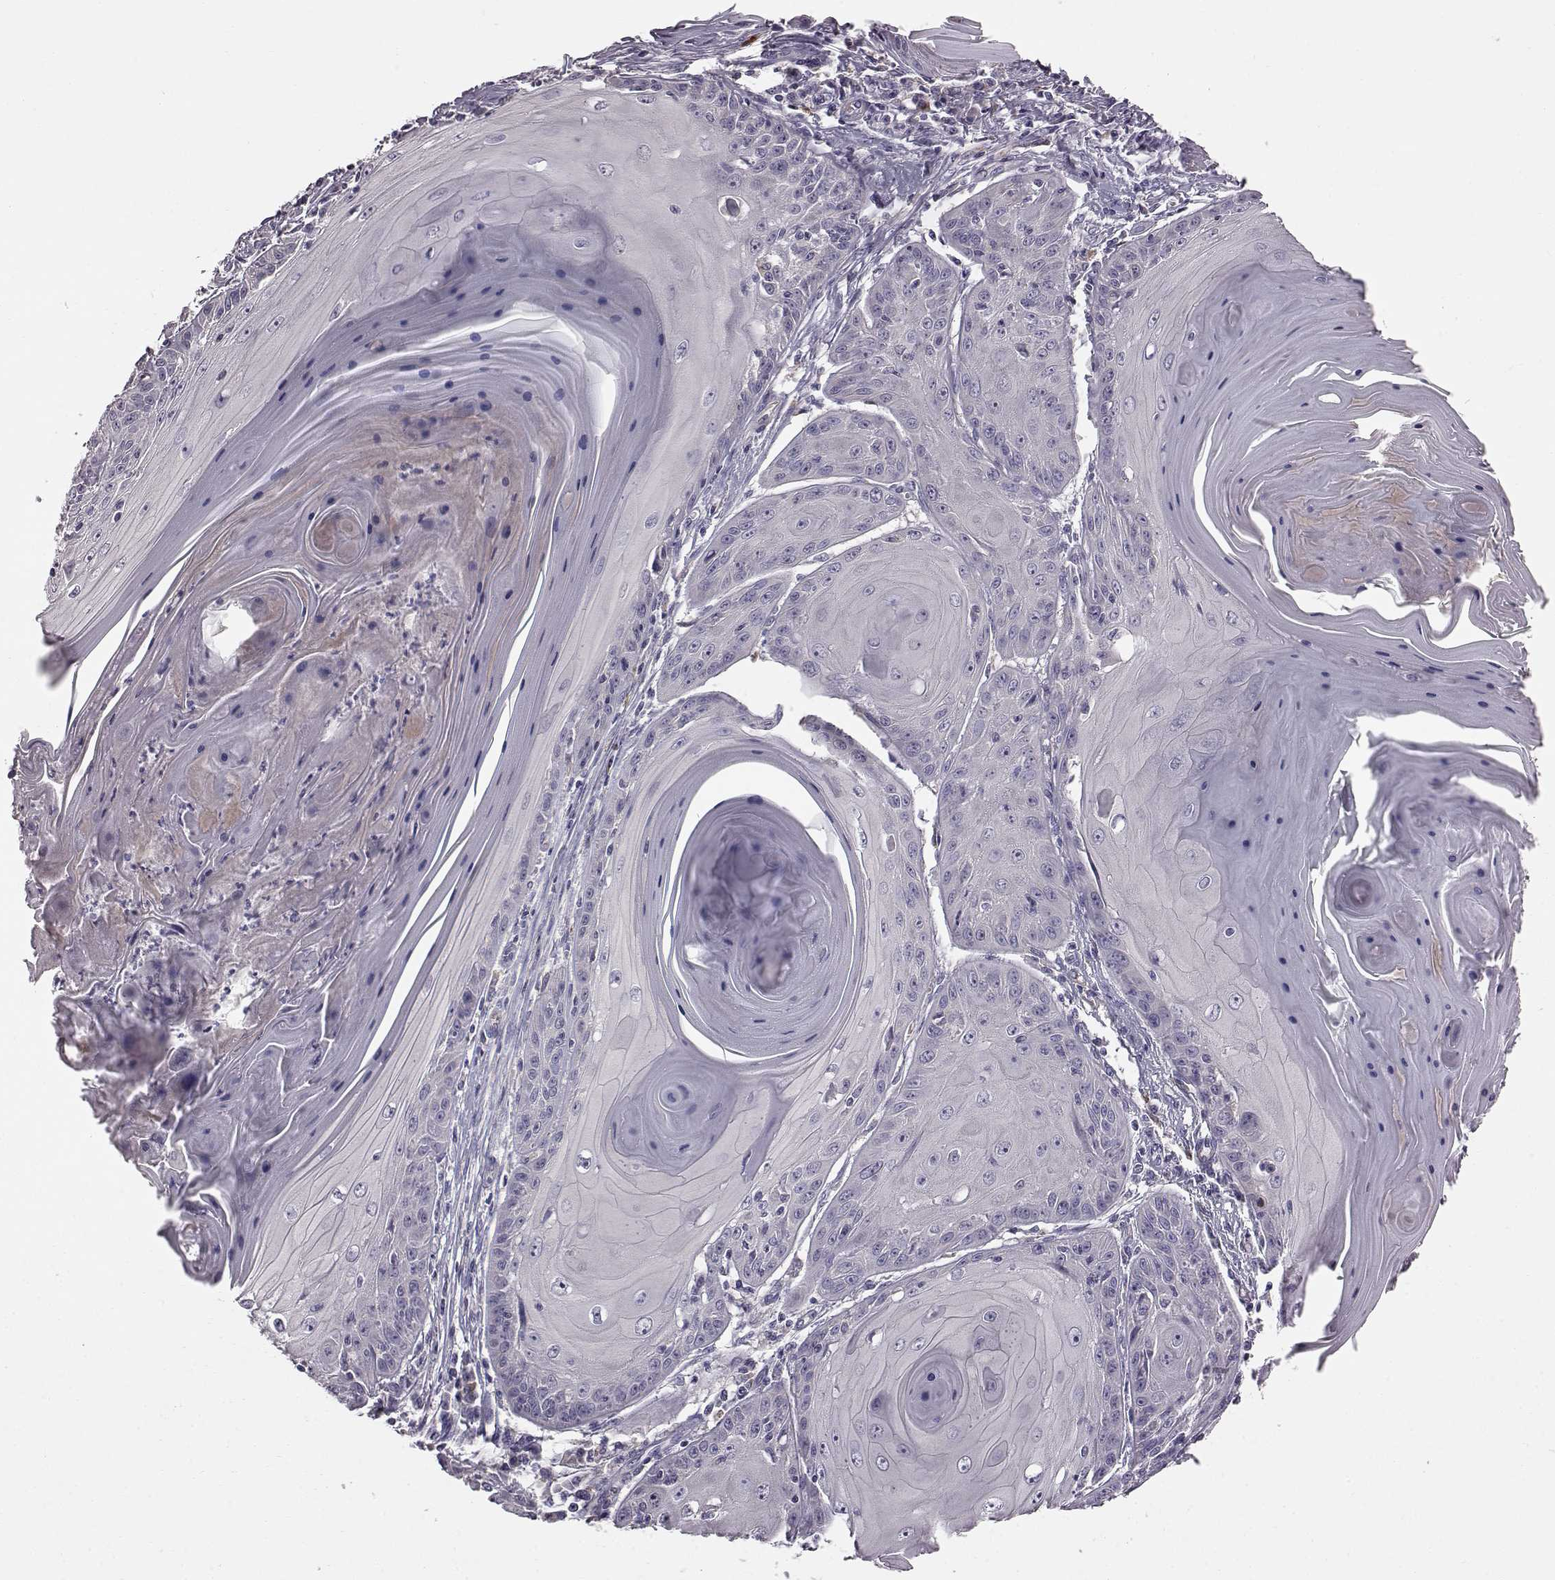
{"staining": {"intensity": "negative", "quantity": "none", "location": "none"}, "tissue": "skin cancer", "cell_type": "Tumor cells", "image_type": "cancer", "snomed": [{"axis": "morphology", "description": "Squamous cell carcinoma, NOS"}, {"axis": "topography", "description": "Skin"}, {"axis": "topography", "description": "Vulva"}], "caption": "This is a micrograph of immunohistochemistry (IHC) staining of skin cancer (squamous cell carcinoma), which shows no expression in tumor cells. (Immunohistochemistry (ihc), brightfield microscopy, high magnification).", "gene": "ADGRG2", "patient": {"sex": "female", "age": 85}}